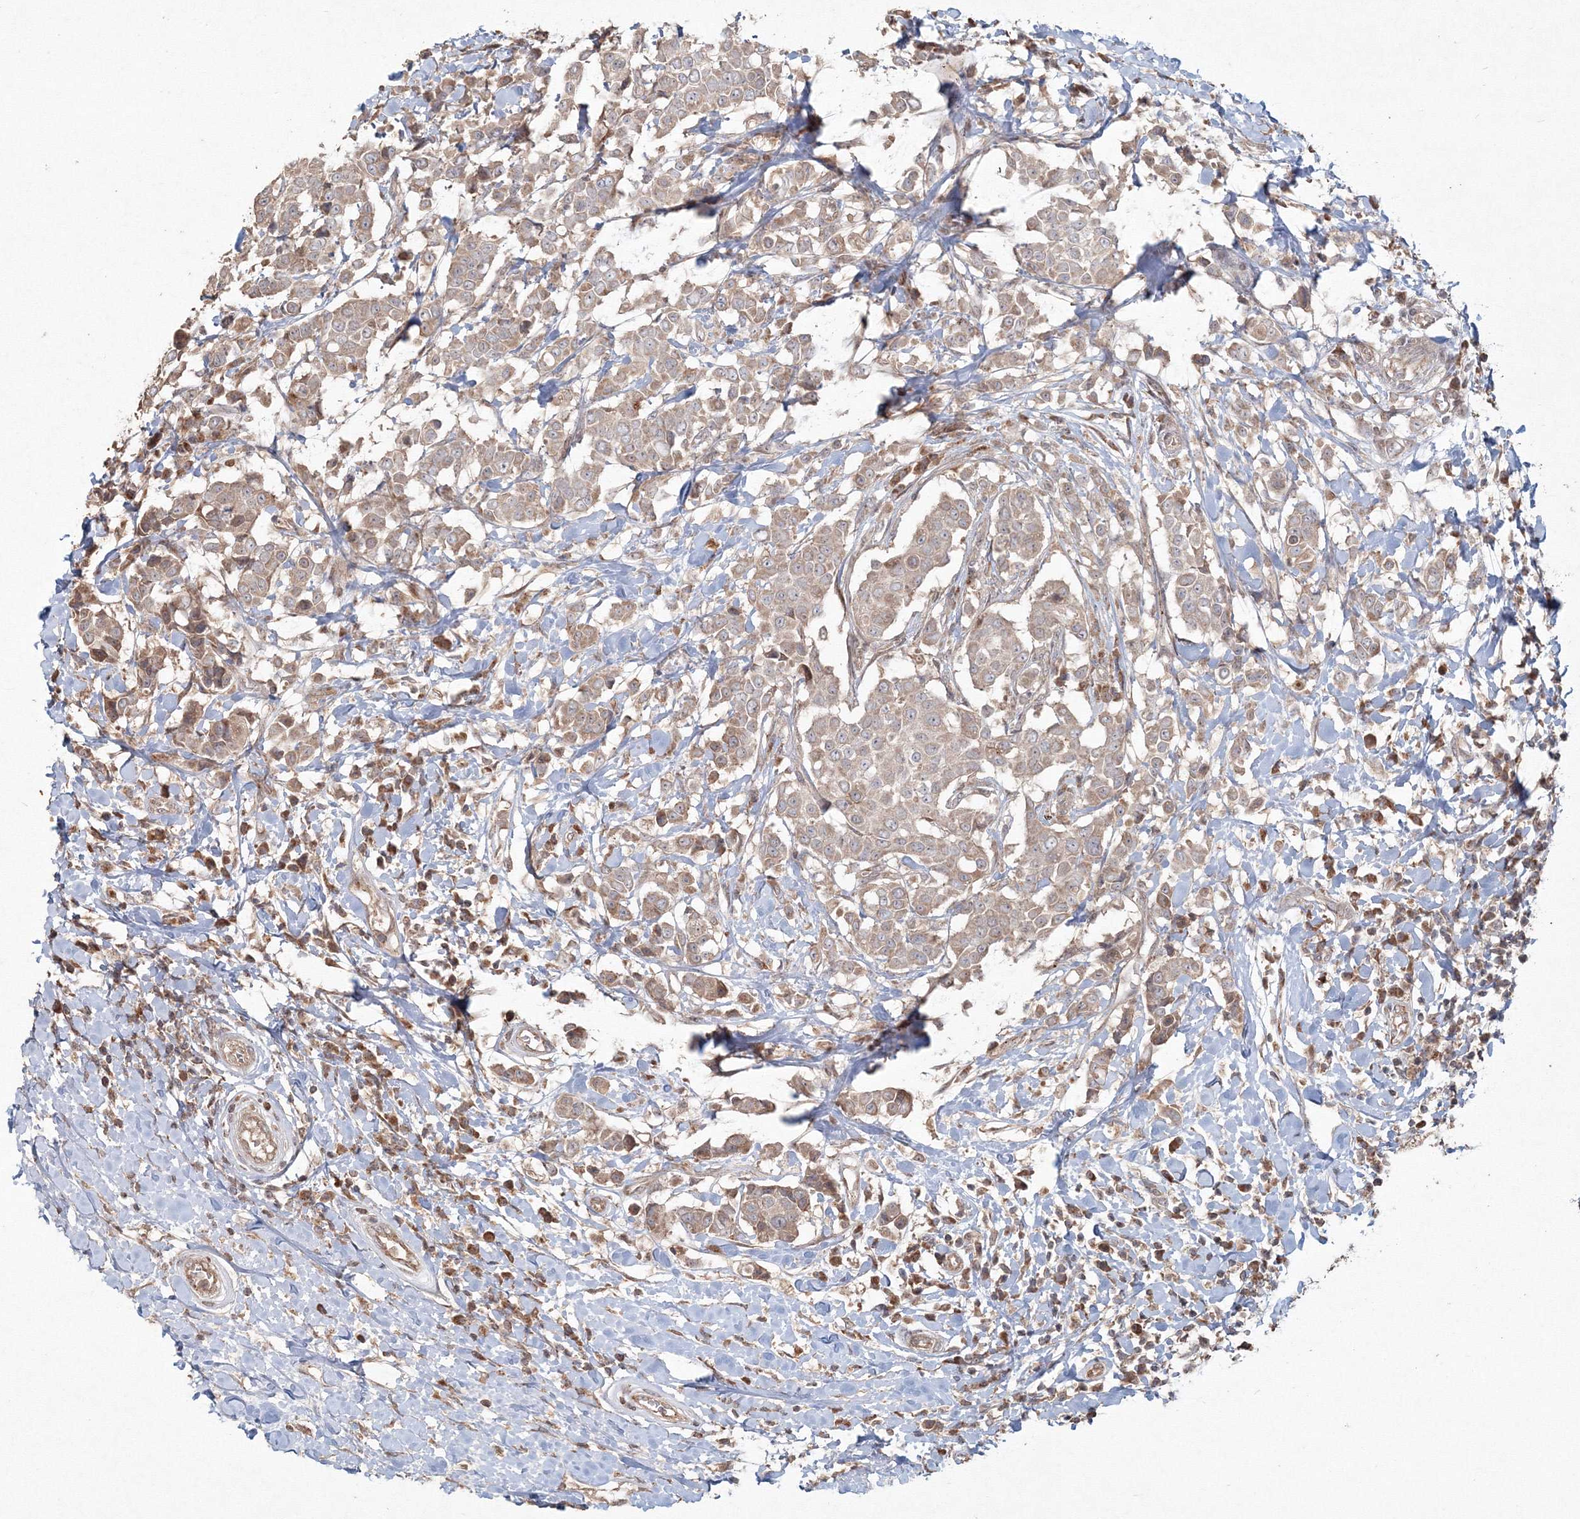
{"staining": {"intensity": "weak", "quantity": ">75%", "location": "cytoplasmic/membranous"}, "tissue": "breast cancer", "cell_type": "Tumor cells", "image_type": "cancer", "snomed": [{"axis": "morphology", "description": "Duct carcinoma"}, {"axis": "topography", "description": "Breast"}], "caption": "IHC histopathology image of neoplastic tissue: breast cancer stained using immunohistochemistry (IHC) shows low levels of weak protein expression localized specifically in the cytoplasmic/membranous of tumor cells, appearing as a cytoplasmic/membranous brown color.", "gene": "ANAPC16", "patient": {"sex": "female", "age": 27}}